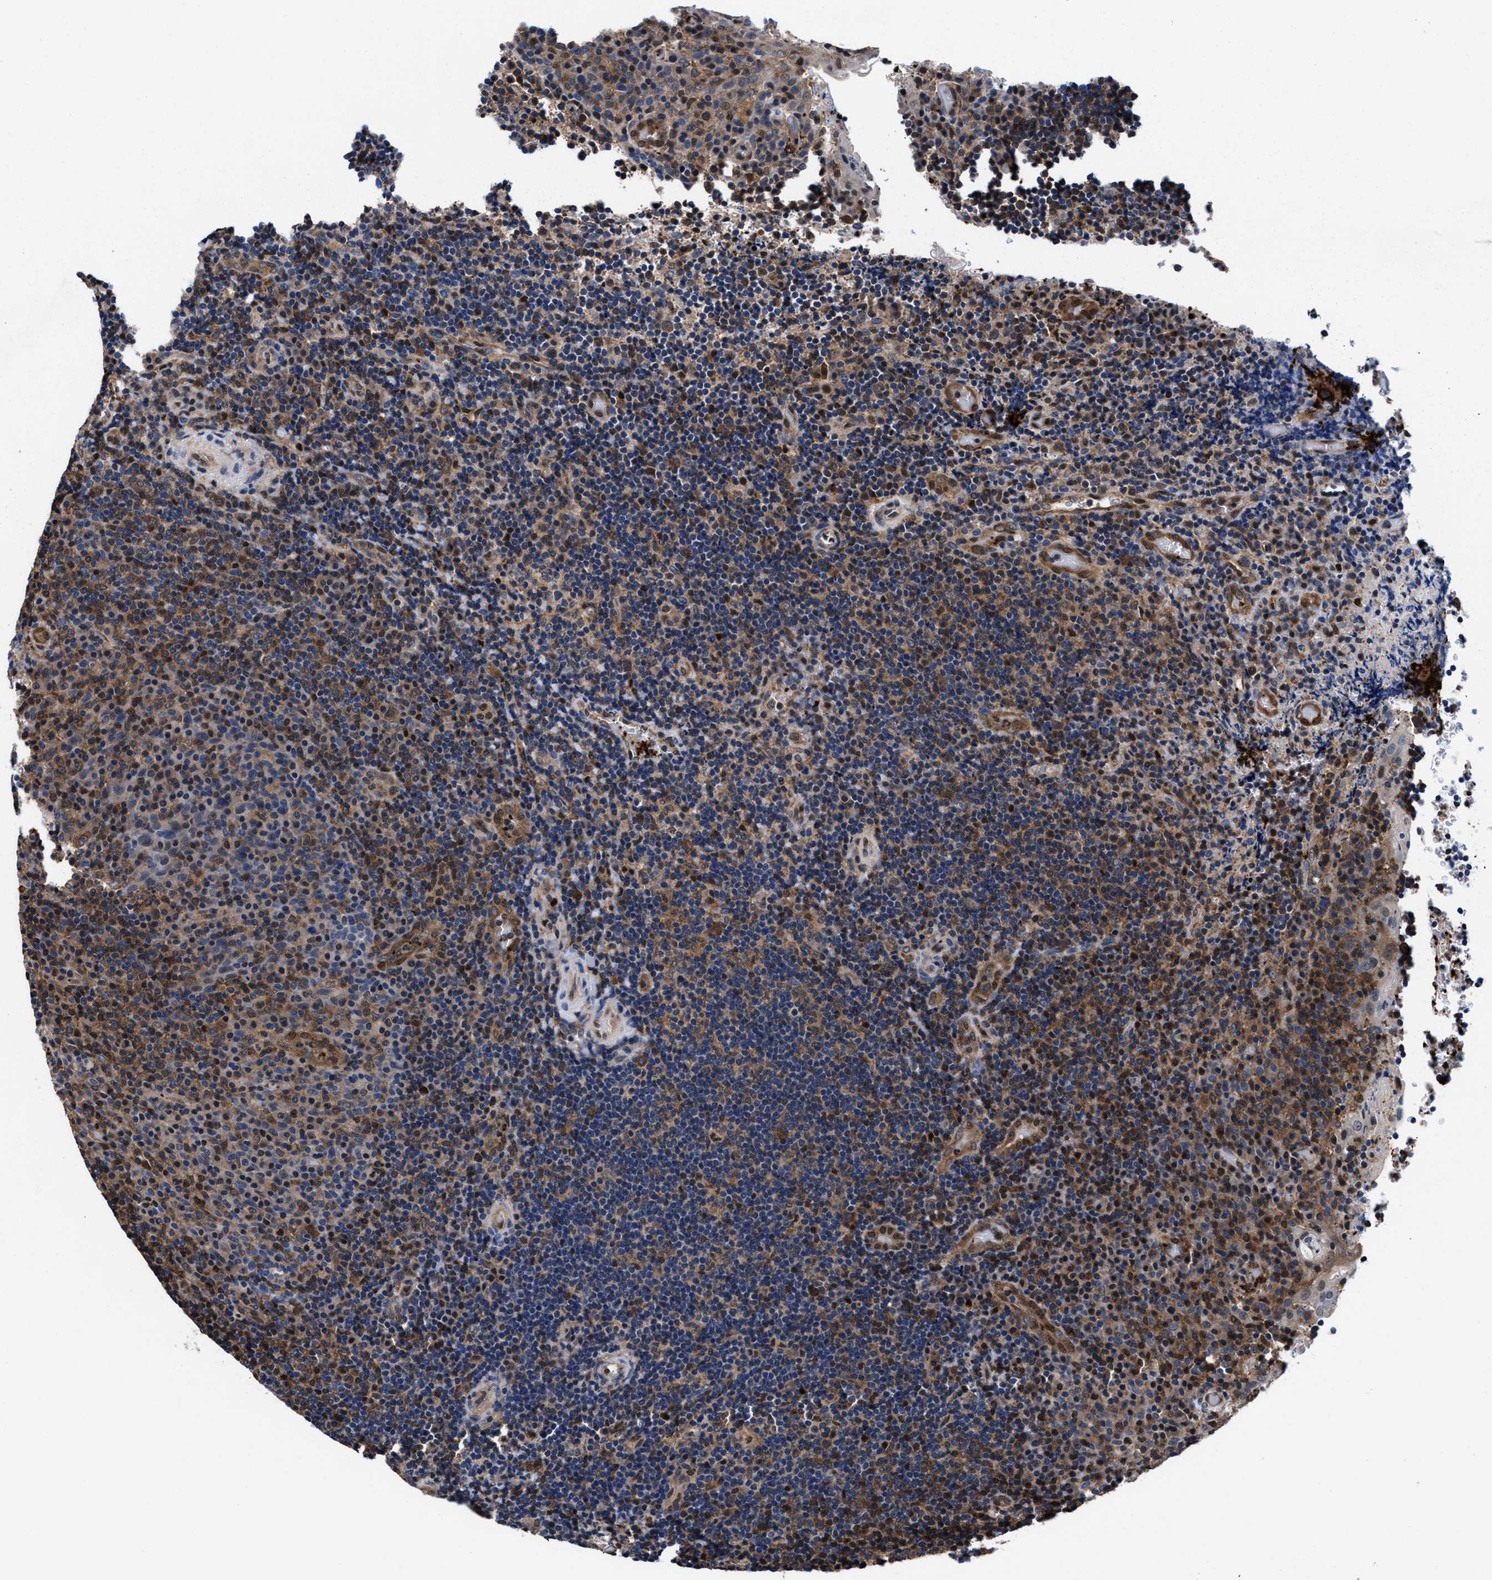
{"staining": {"intensity": "moderate", "quantity": "25%-75%", "location": "cytoplasmic/membranous"}, "tissue": "lymphoma", "cell_type": "Tumor cells", "image_type": "cancer", "snomed": [{"axis": "morphology", "description": "Malignant lymphoma, non-Hodgkin's type, High grade"}, {"axis": "topography", "description": "Tonsil"}], "caption": "High-power microscopy captured an immunohistochemistry histopathology image of lymphoma, revealing moderate cytoplasmic/membranous staining in approximately 25%-75% of tumor cells.", "gene": "ACLY", "patient": {"sex": "female", "age": 36}}